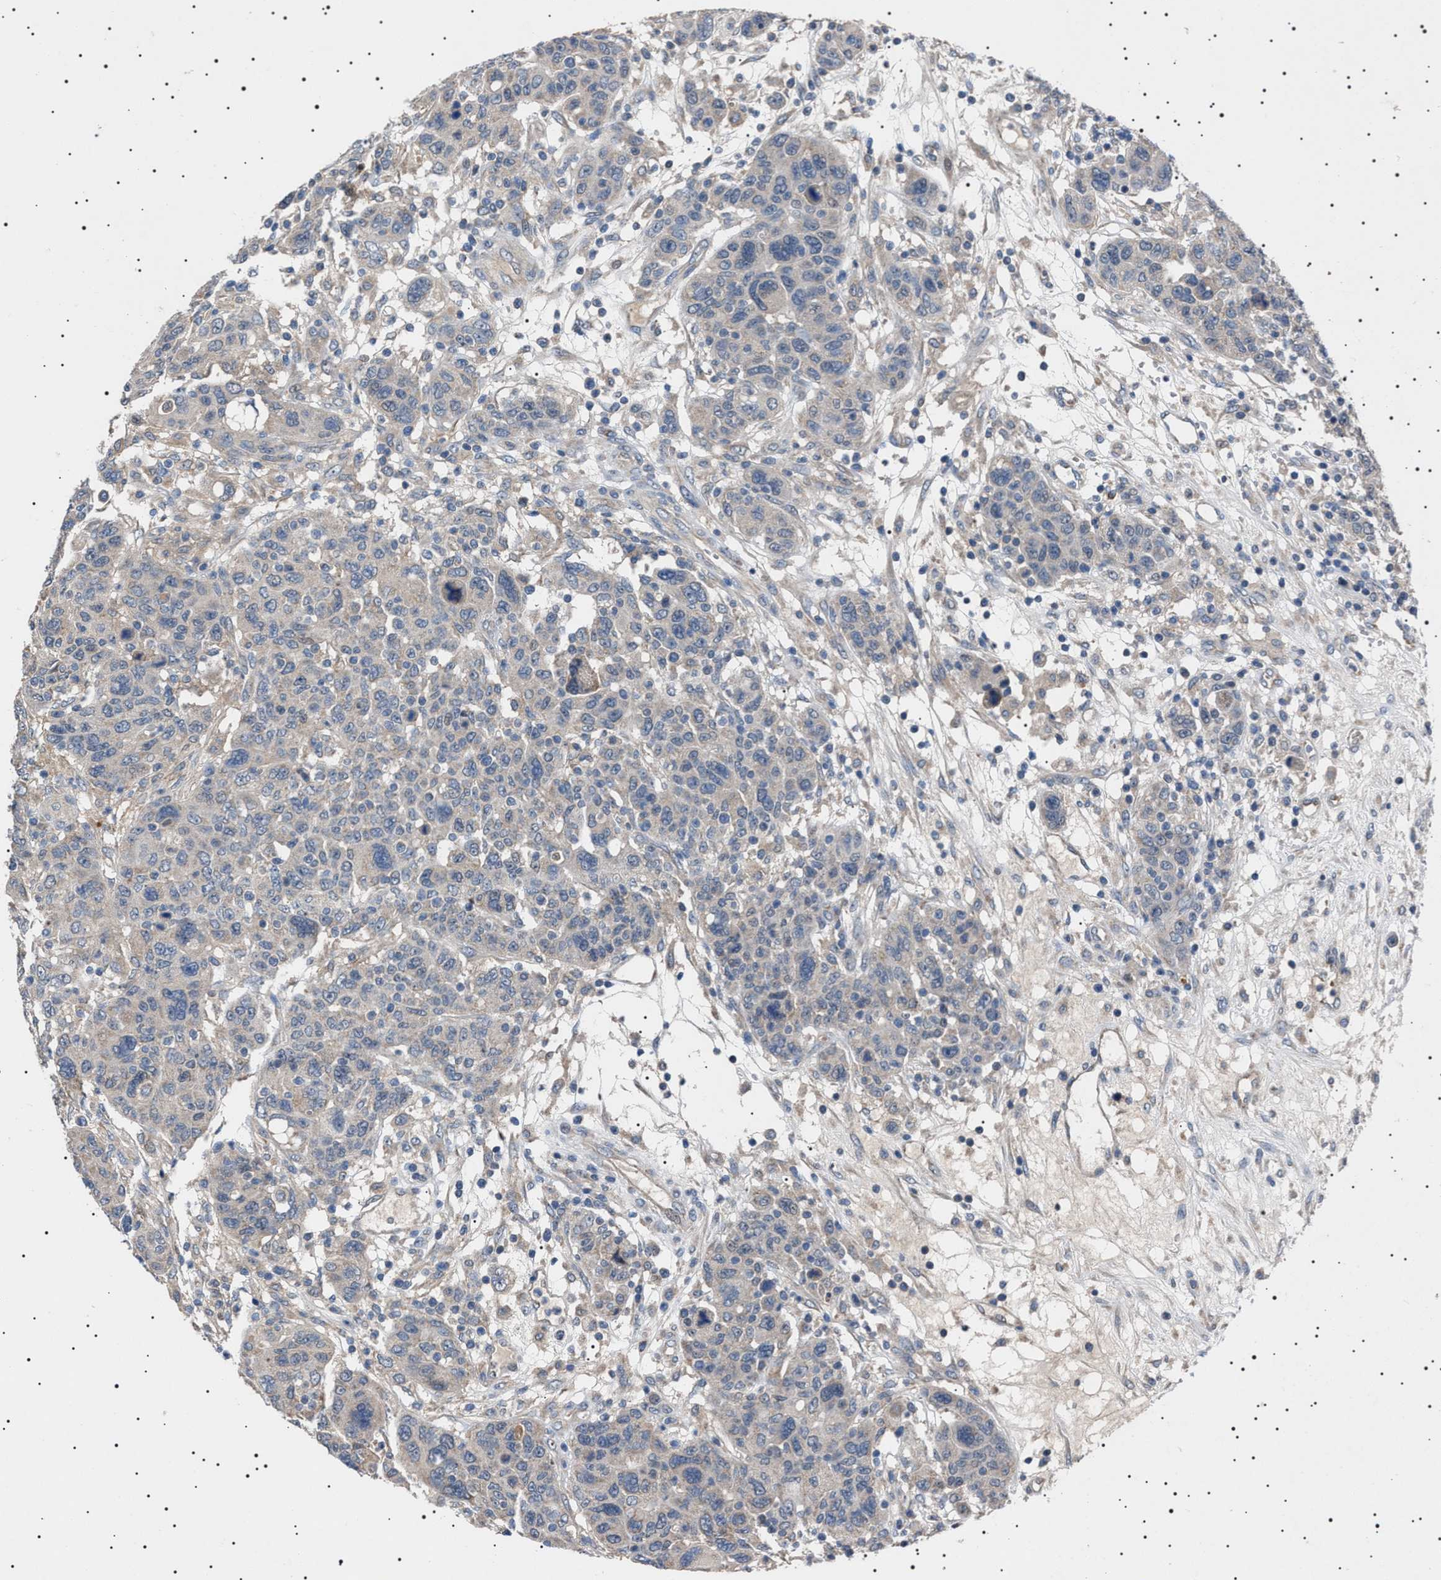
{"staining": {"intensity": "weak", "quantity": "<25%", "location": "cytoplasmic/membranous"}, "tissue": "breast cancer", "cell_type": "Tumor cells", "image_type": "cancer", "snomed": [{"axis": "morphology", "description": "Duct carcinoma"}, {"axis": "topography", "description": "Breast"}], "caption": "DAB (3,3'-diaminobenzidine) immunohistochemical staining of human intraductal carcinoma (breast) displays no significant expression in tumor cells.", "gene": "PTRH1", "patient": {"sex": "female", "age": 37}}